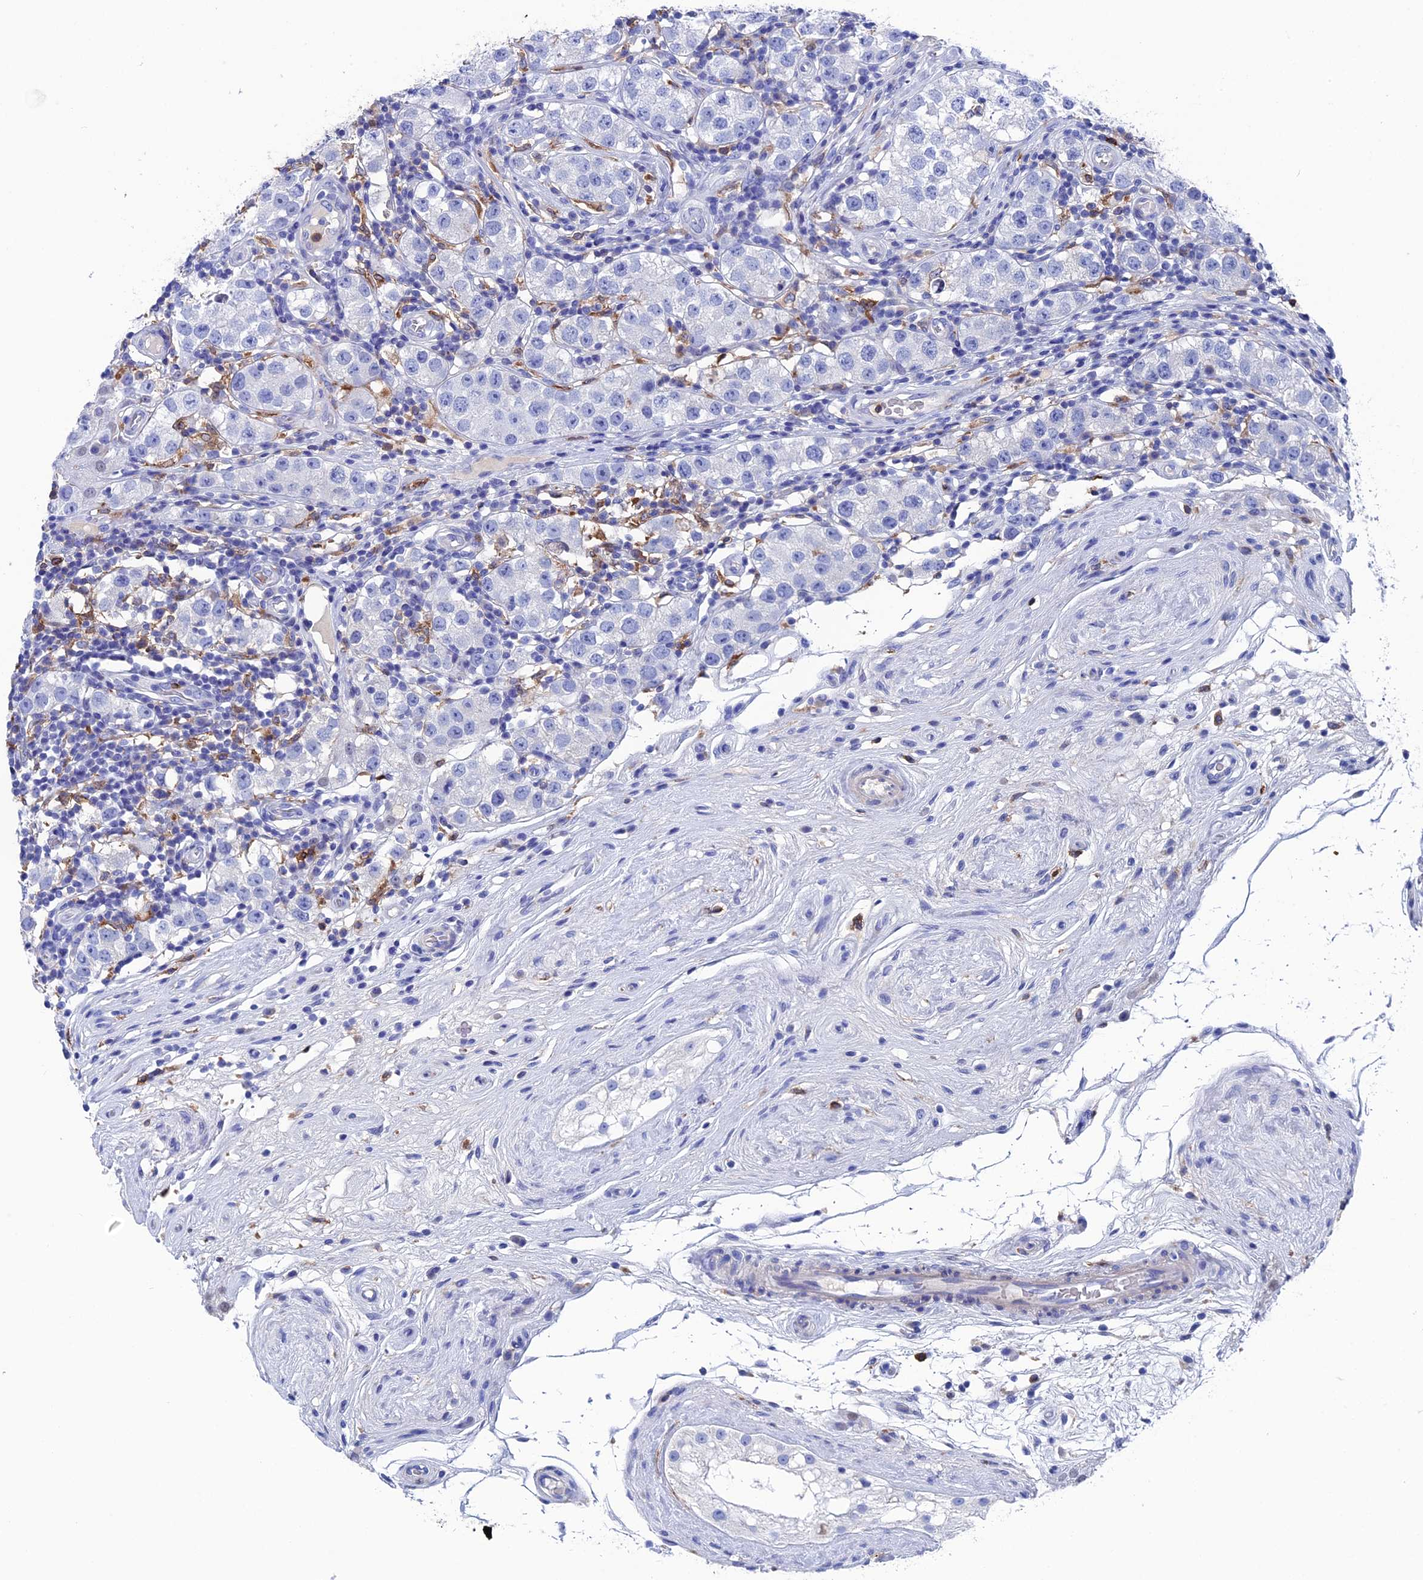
{"staining": {"intensity": "negative", "quantity": "none", "location": "none"}, "tissue": "testis cancer", "cell_type": "Tumor cells", "image_type": "cancer", "snomed": [{"axis": "morphology", "description": "Seminoma, NOS"}, {"axis": "topography", "description": "Testis"}], "caption": "Protein analysis of seminoma (testis) shows no significant staining in tumor cells.", "gene": "TYROBP", "patient": {"sex": "male", "age": 34}}